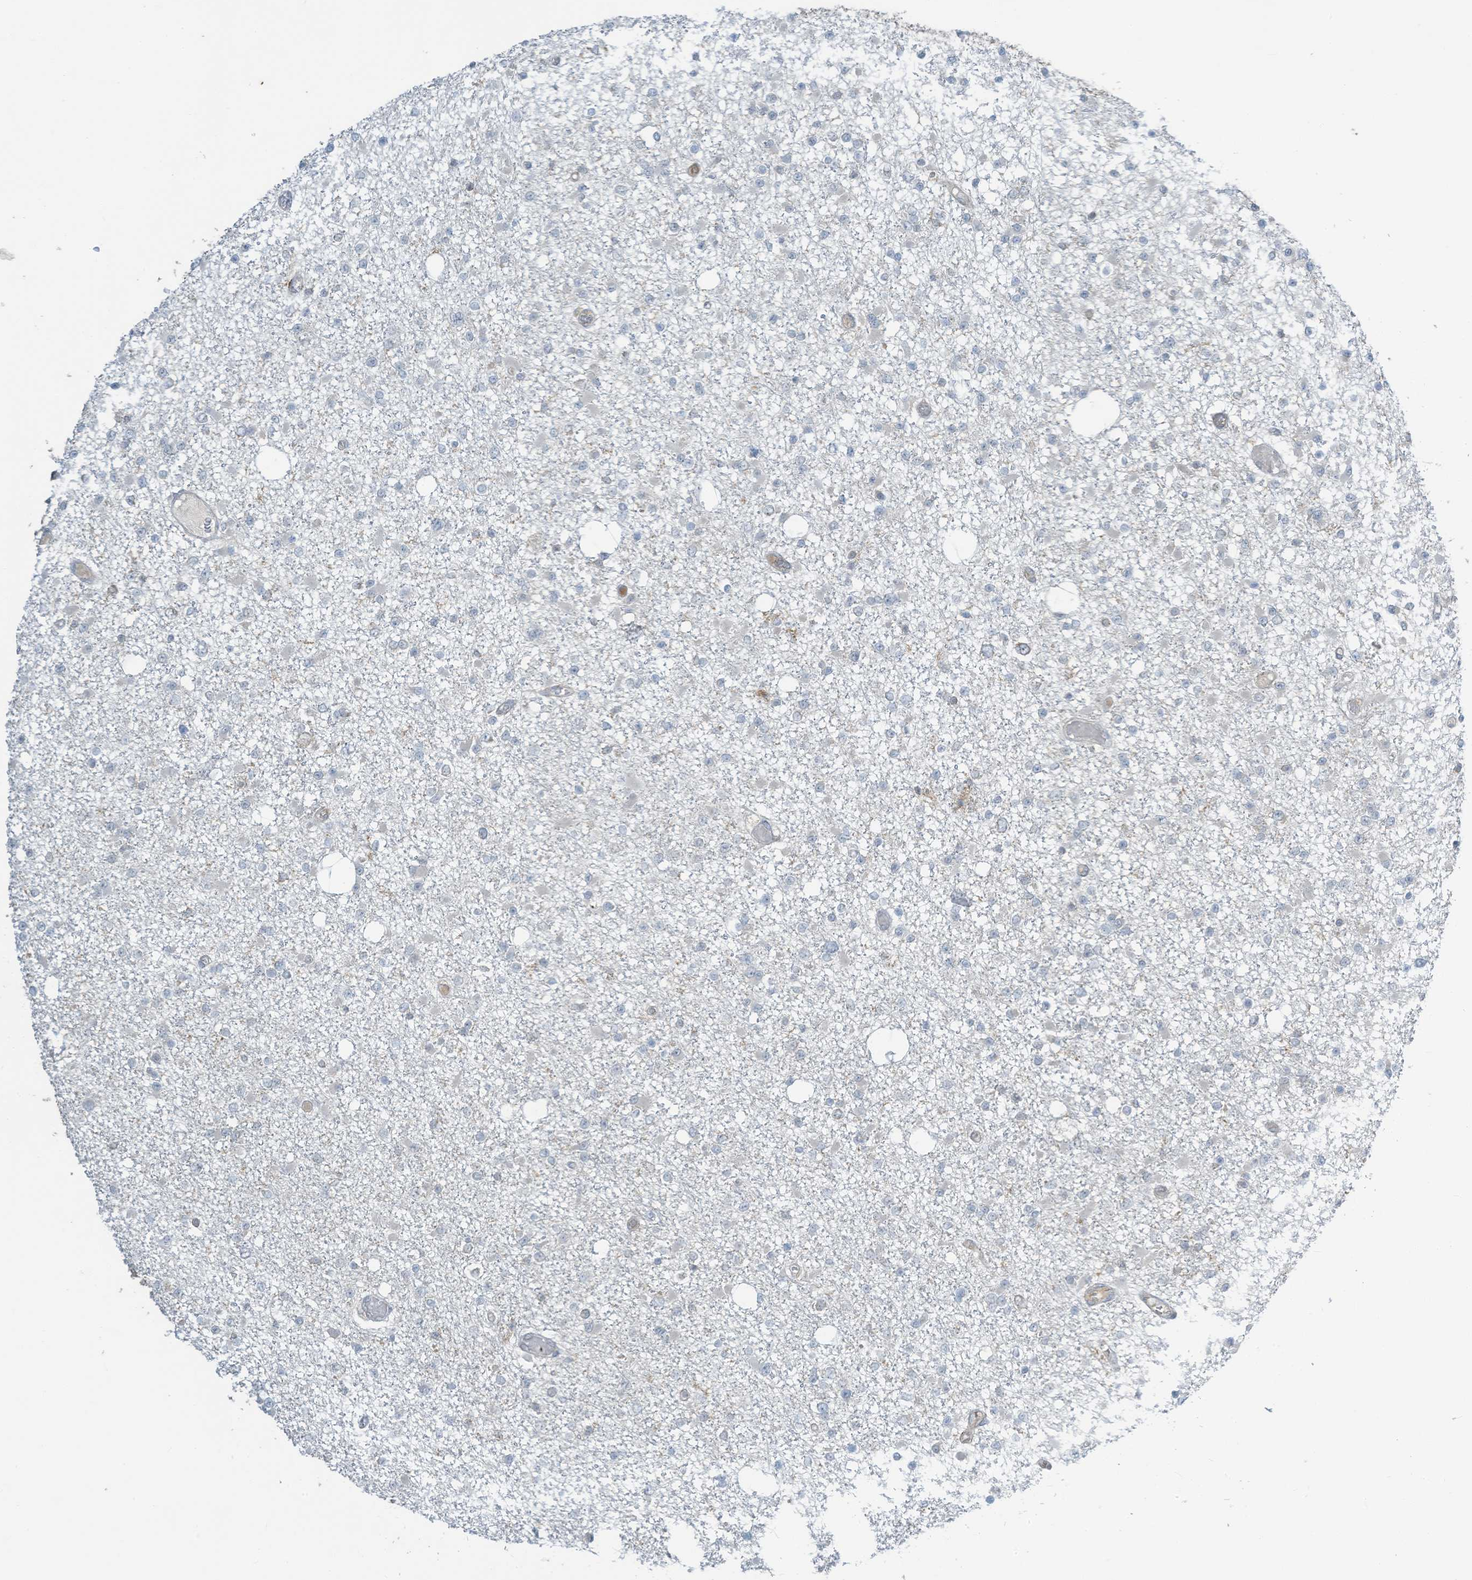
{"staining": {"intensity": "negative", "quantity": "none", "location": "none"}, "tissue": "glioma", "cell_type": "Tumor cells", "image_type": "cancer", "snomed": [{"axis": "morphology", "description": "Glioma, malignant, Low grade"}, {"axis": "topography", "description": "Brain"}], "caption": "Protein analysis of glioma displays no significant staining in tumor cells.", "gene": "PARVG", "patient": {"sex": "female", "age": 22}}